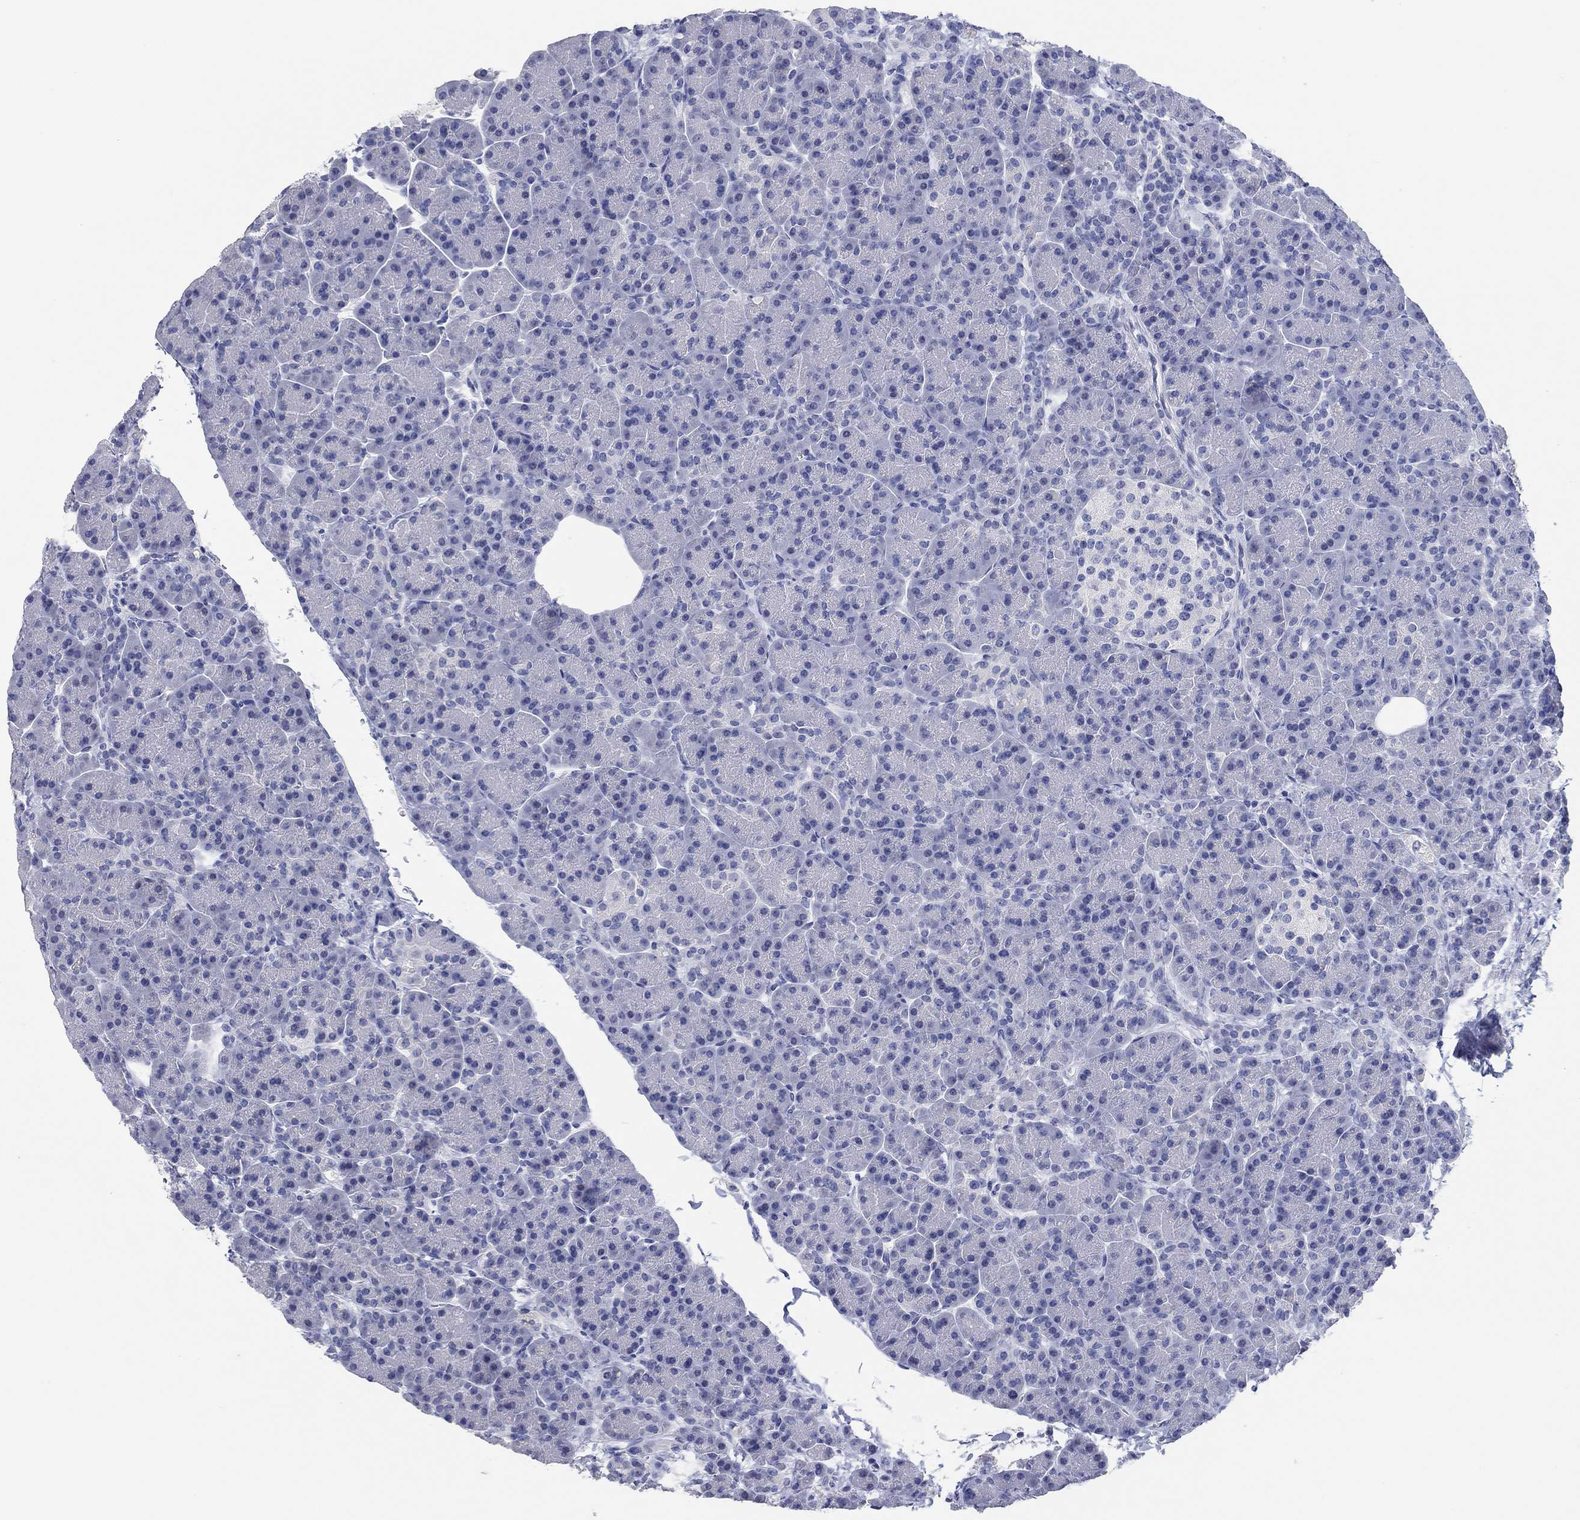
{"staining": {"intensity": "negative", "quantity": "none", "location": "none"}, "tissue": "pancreas", "cell_type": "Exocrine glandular cells", "image_type": "normal", "snomed": [{"axis": "morphology", "description": "Normal tissue, NOS"}, {"axis": "topography", "description": "Pancreas"}], "caption": "This is an immunohistochemistry histopathology image of benign pancreas. There is no staining in exocrine glandular cells.", "gene": "POU5F1", "patient": {"sex": "female", "age": 63}}